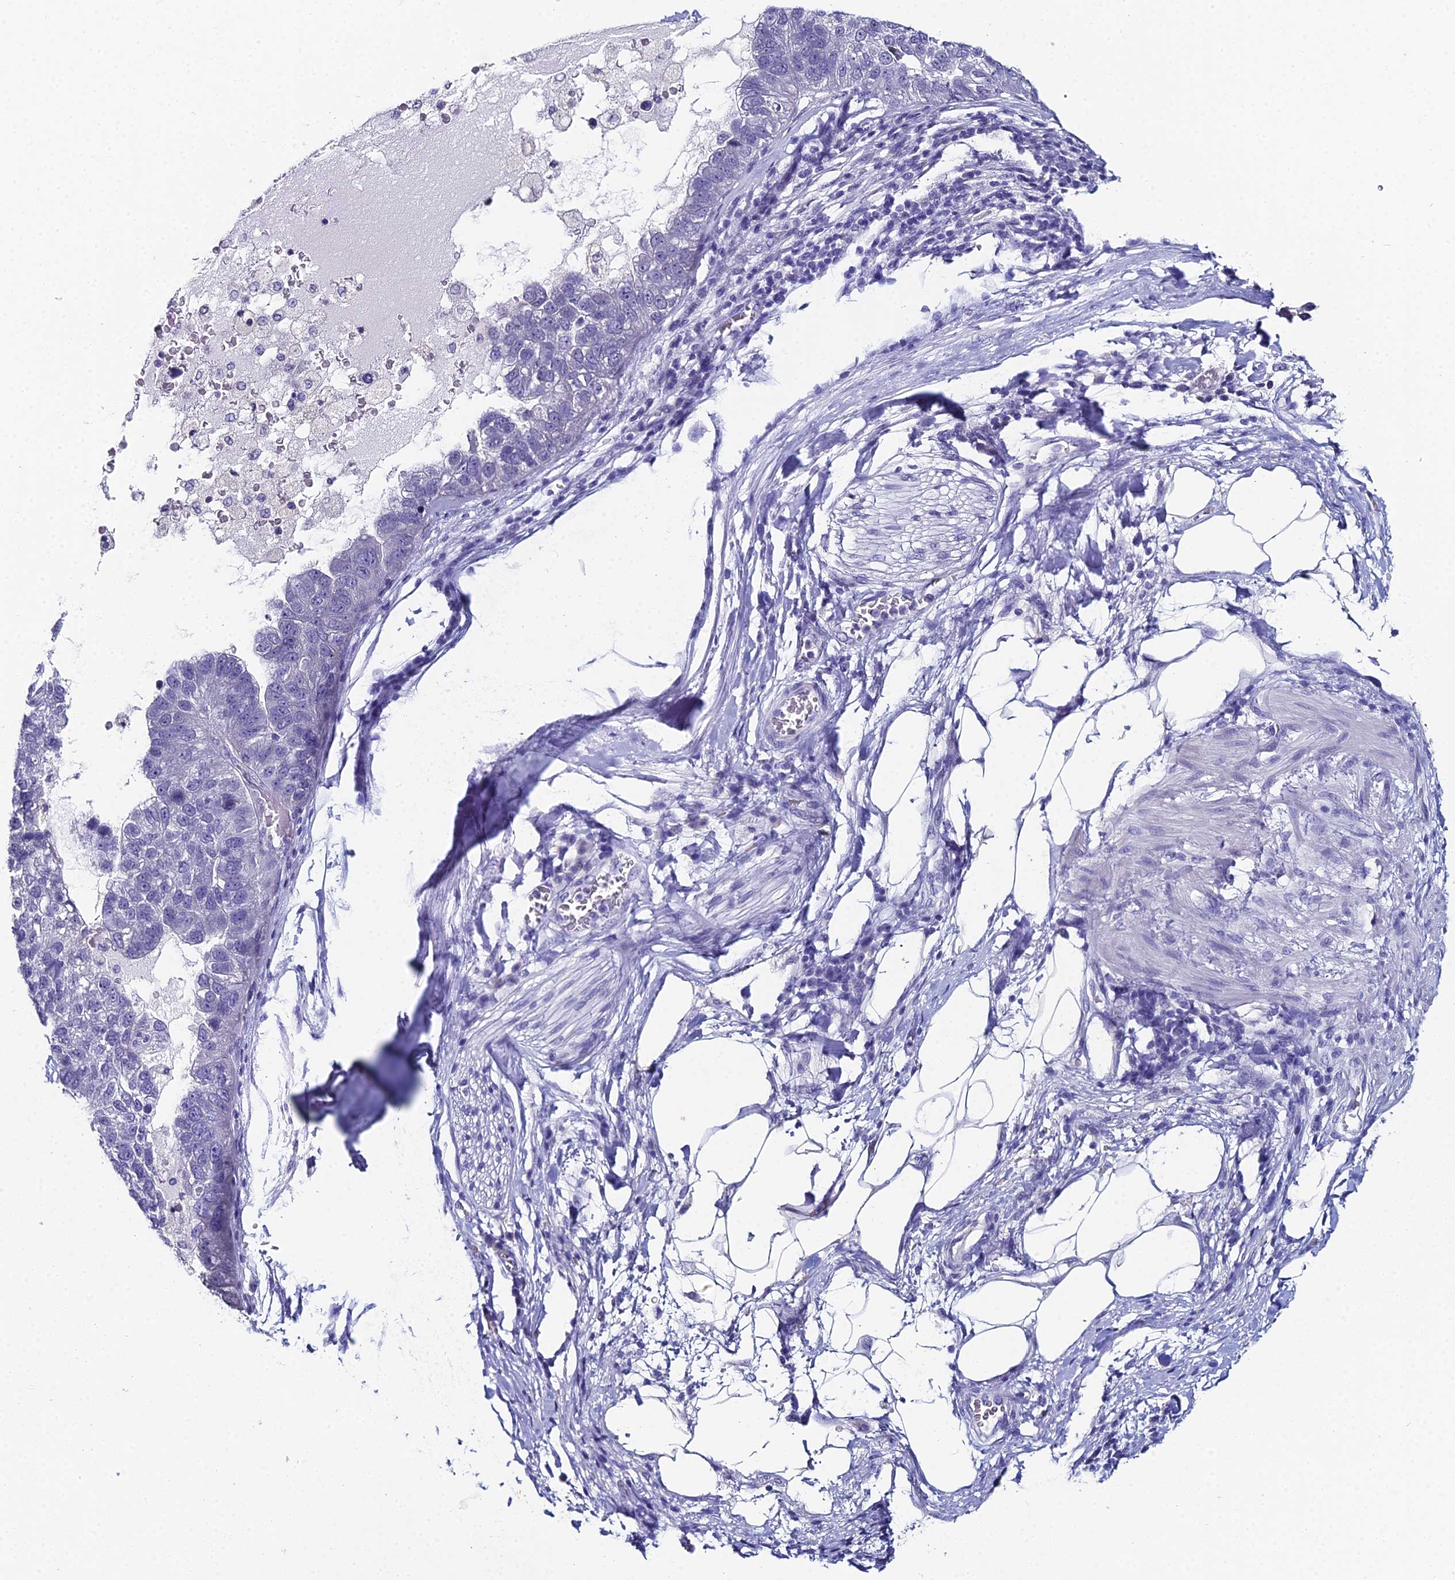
{"staining": {"intensity": "negative", "quantity": "none", "location": "none"}, "tissue": "pancreatic cancer", "cell_type": "Tumor cells", "image_type": "cancer", "snomed": [{"axis": "morphology", "description": "Adenocarcinoma, NOS"}, {"axis": "topography", "description": "Pancreas"}], "caption": "Human pancreatic cancer stained for a protein using immunohistochemistry (IHC) displays no positivity in tumor cells.", "gene": "PRR22", "patient": {"sex": "female", "age": 61}}